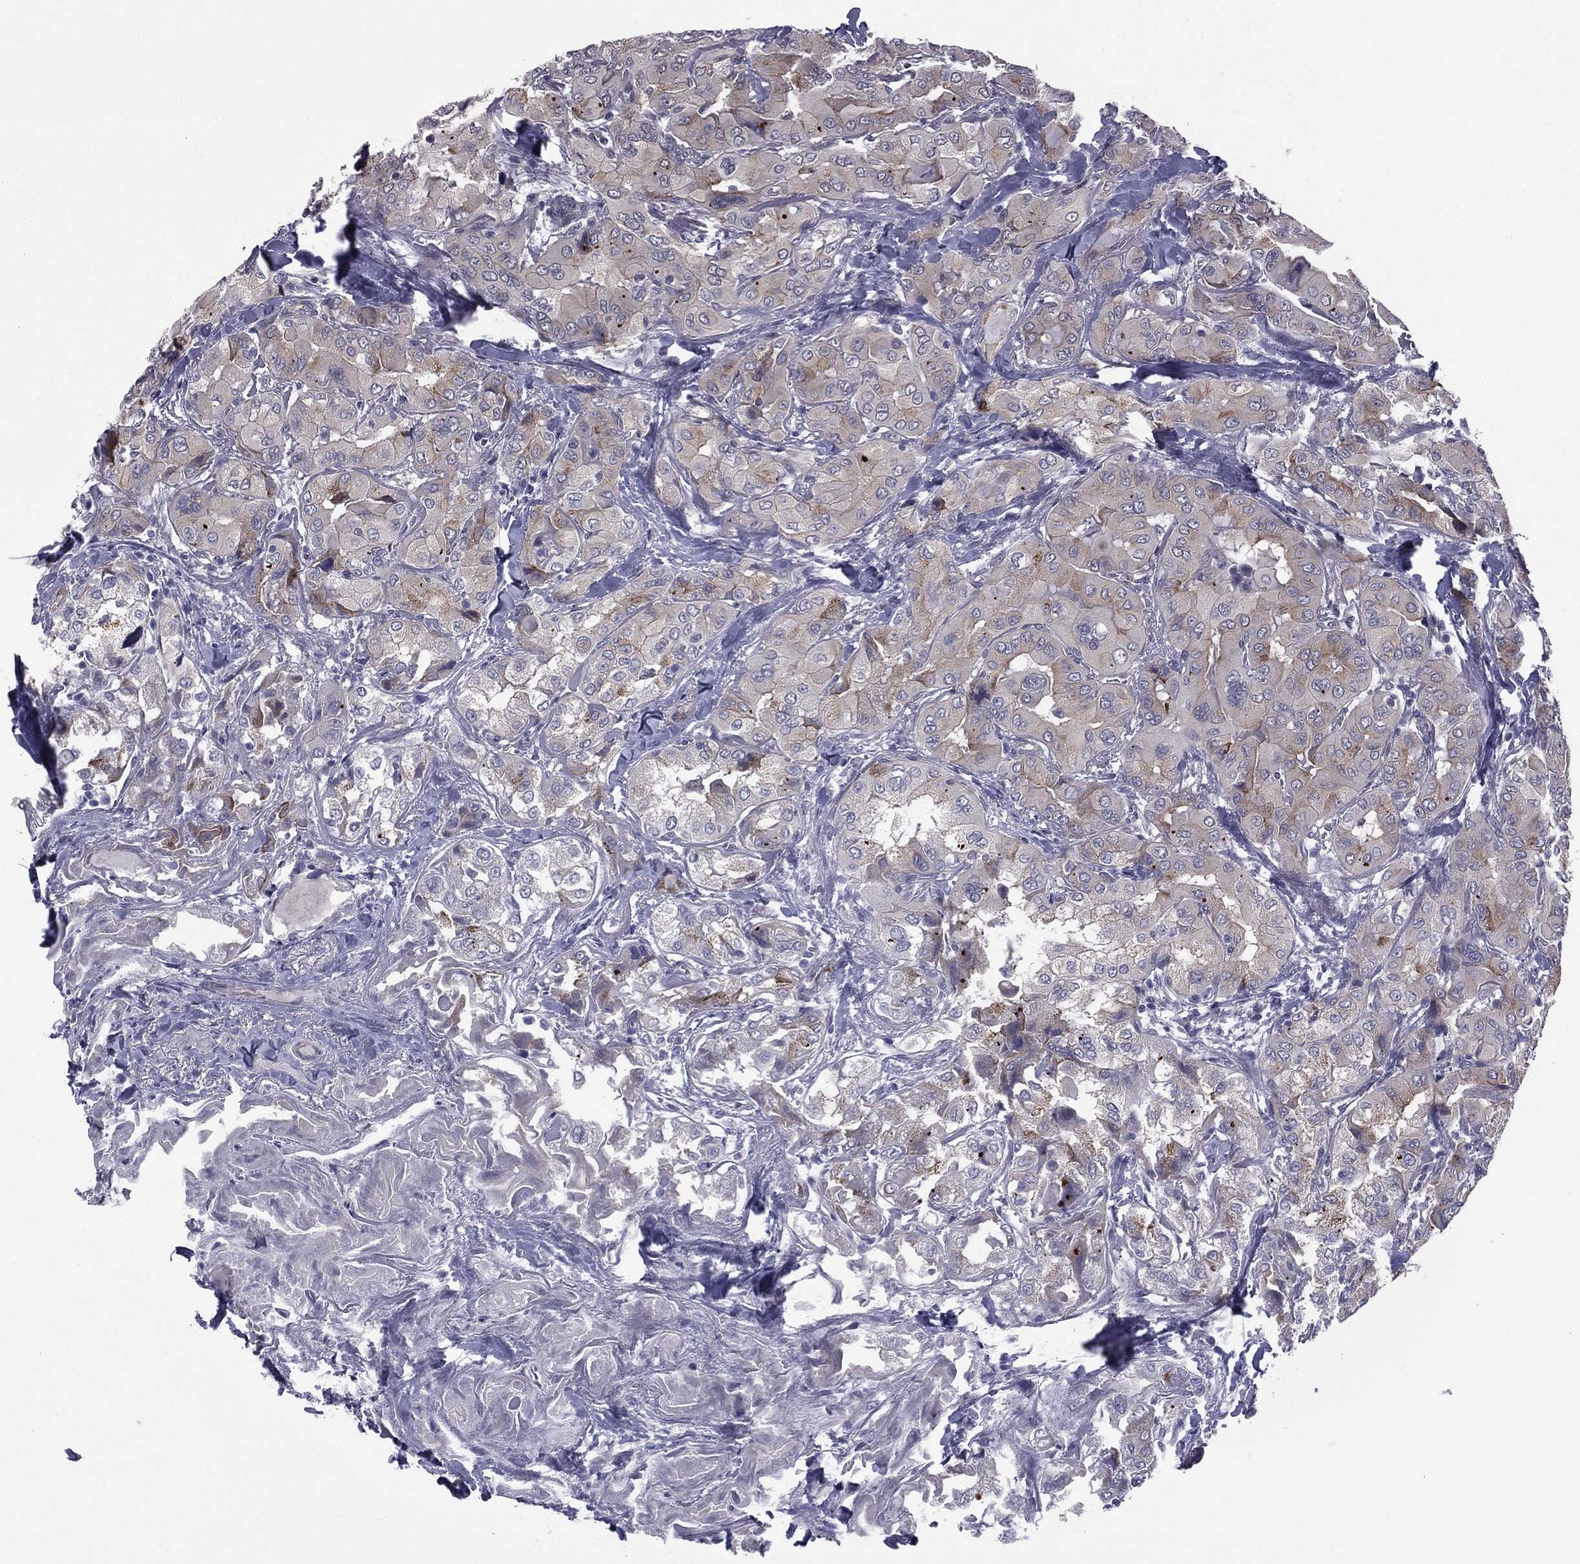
{"staining": {"intensity": "weak", "quantity": "<25%", "location": "cytoplasmic/membranous"}, "tissue": "thyroid cancer", "cell_type": "Tumor cells", "image_type": "cancer", "snomed": [{"axis": "morphology", "description": "Normal tissue, NOS"}, {"axis": "morphology", "description": "Papillary adenocarcinoma, NOS"}, {"axis": "topography", "description": "Thyroid gland"}], "caption": "Tumor cells are negative for brown protein staining in thyroid cancer. (DAB immunohistochemistry (IHC) visualized using brightfield microscopy, high magnification).", "gene": "ACTRT2", "patient": {"sex": "female", "age": 66}}